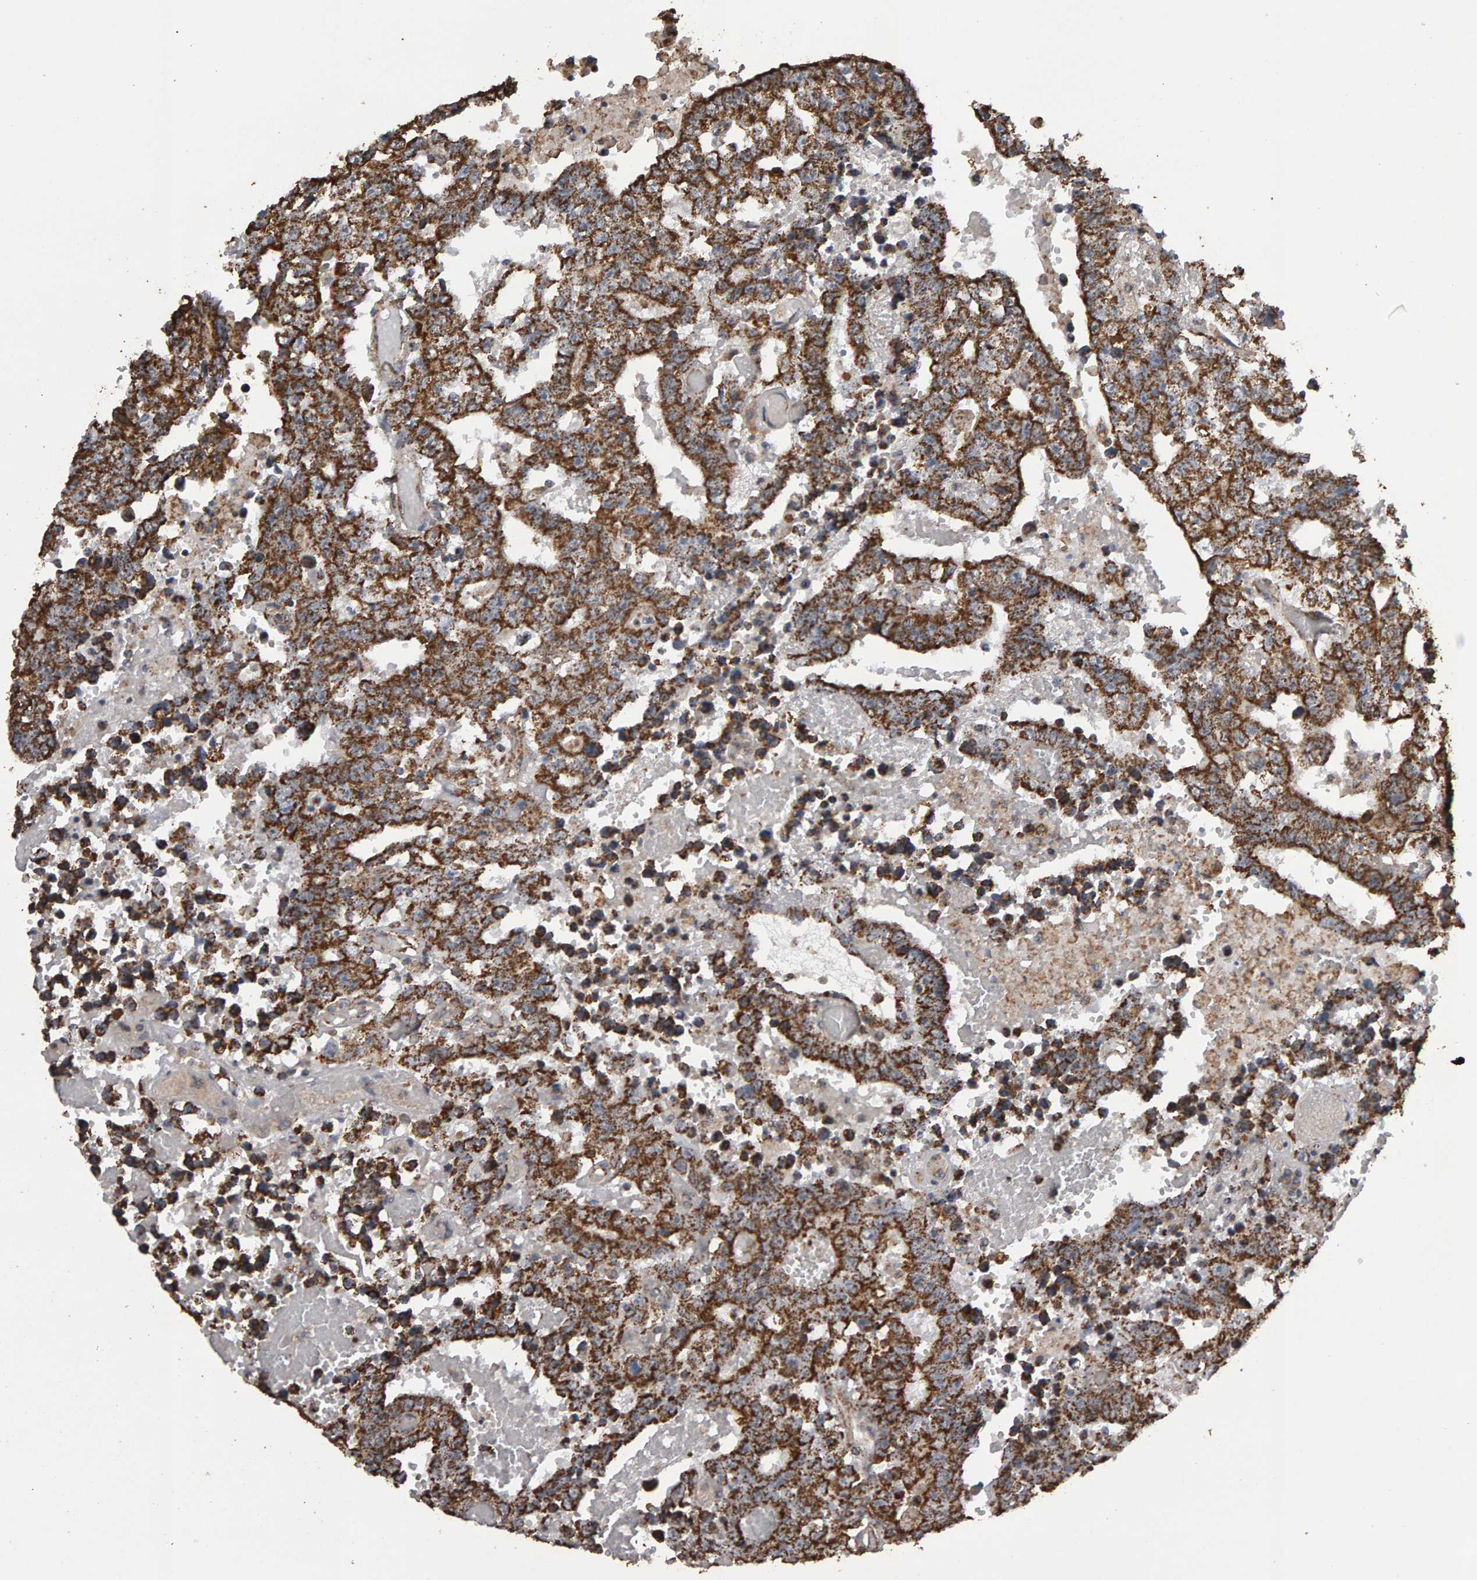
{"staining": {"intensity": "strong", "quantity": "25%-75%", "location": "cytoplasmic/membranous"}, "tissue": "testis cancer", "cell_type": "Tumor cells", "image_type": "cancer", "snomed": [{"axis": "morphology", "description": "Carcinoma, Embryonal, NOS"}, {"axis": "topography", "description": "Testis"}], "caption": "Immunohistochemical staining of human testis cancer shows high levels of strong cytoplasmic/membranous expression in about 25%-75% of tumor cells.", "gene": "TOM1L1", "patient": {"sex": "male", "age": 25}}